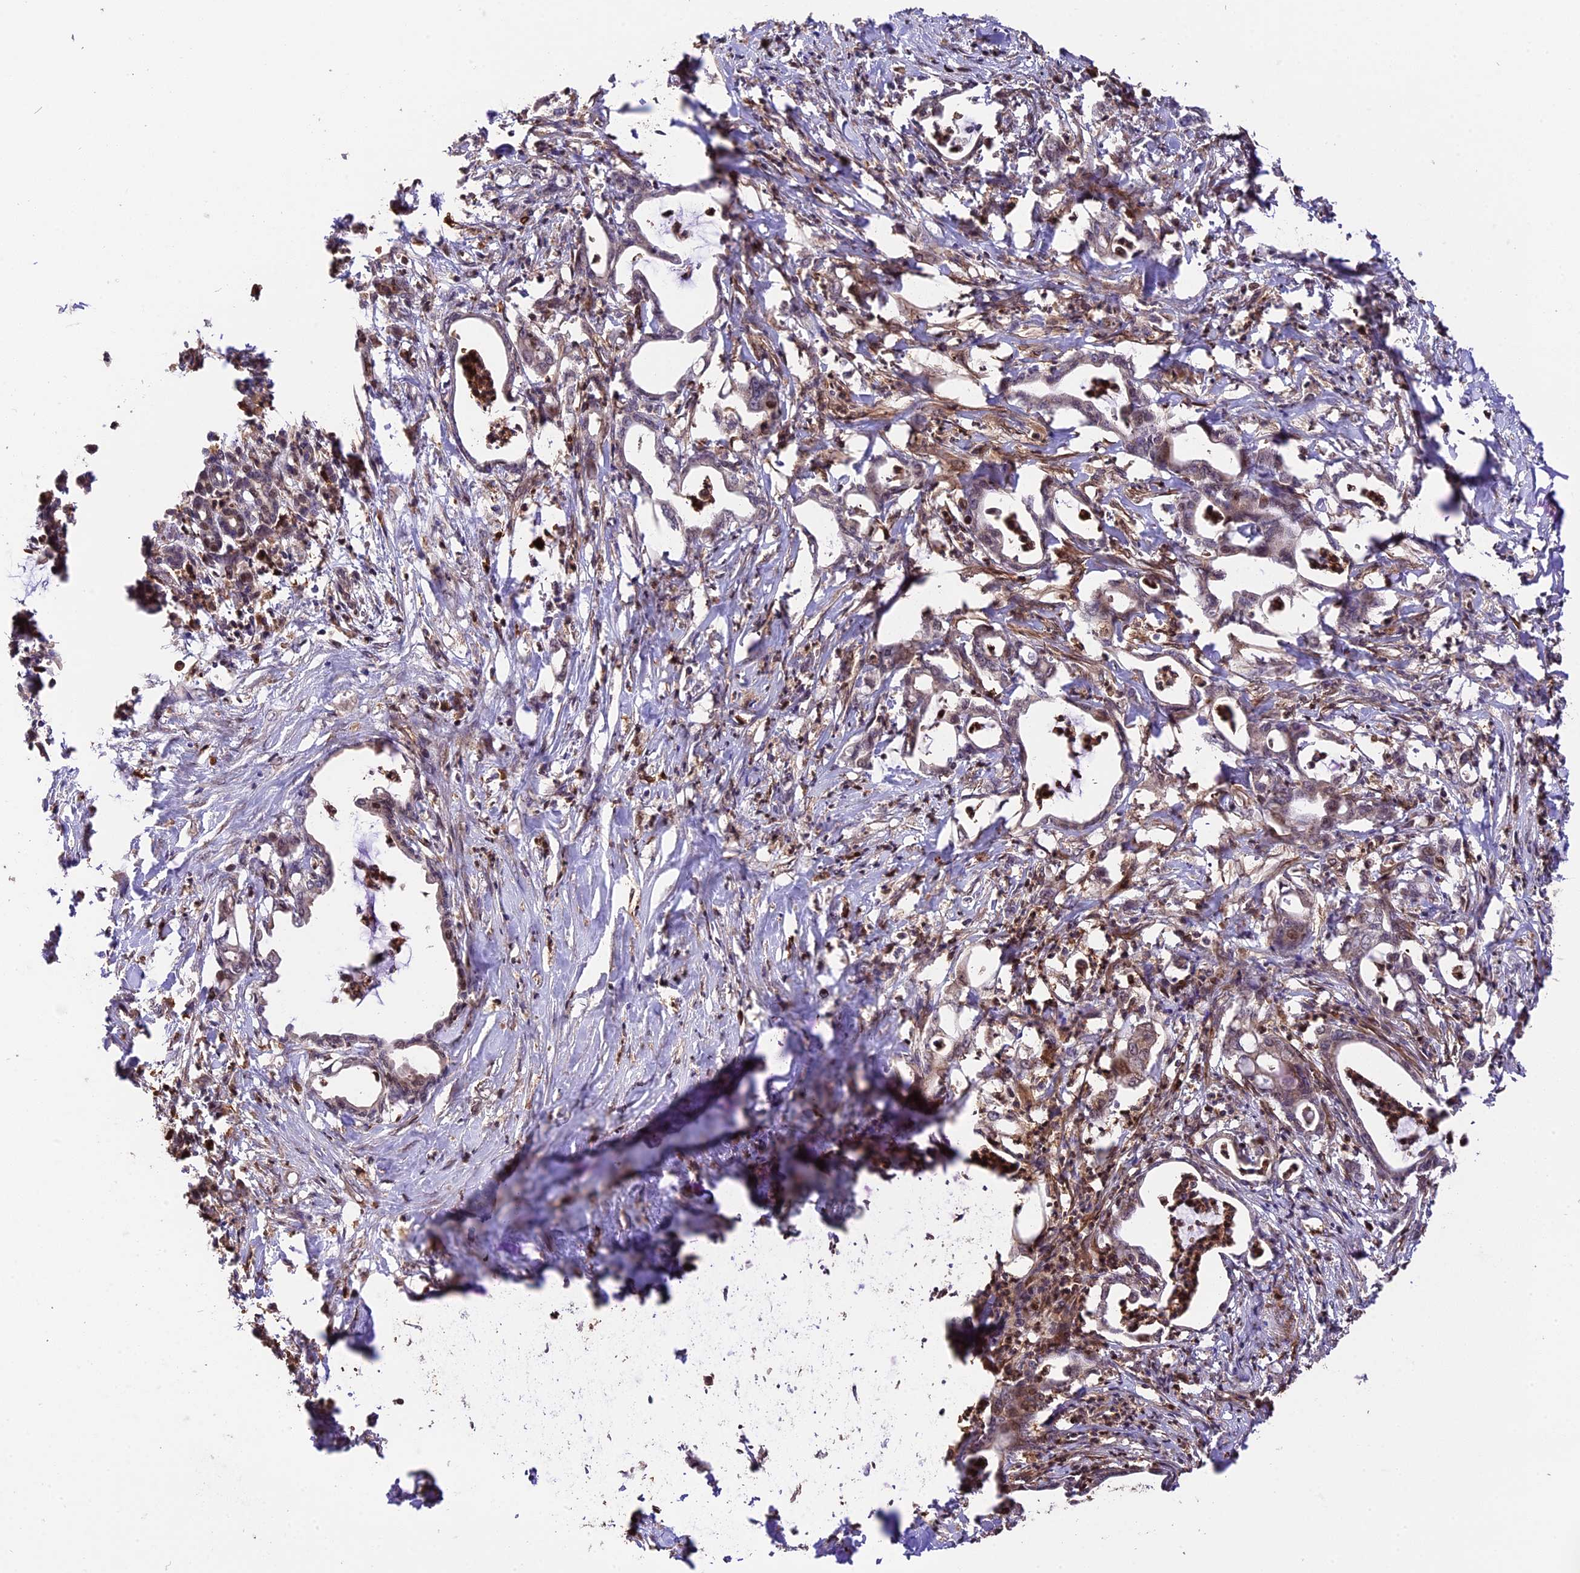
{"staining": {"intensity": "negative", "quantity": "none", "location": "none"}, "tissue": "pancreatic cancer", "cell_type": "Tumor cells", "image_type": "cancer", "snomed": [{"axis": "morphology", "description": "Adenocarcinoma, NOS"}, {"axis": "topography", "description": "Pancreas"}], "caption": "Immunohistochemical staining of human pancreatic cancer displays no significant expression in tumor cells.", "gene": "HERPUD1", "patient": {"sex": "female", "age": 55}}